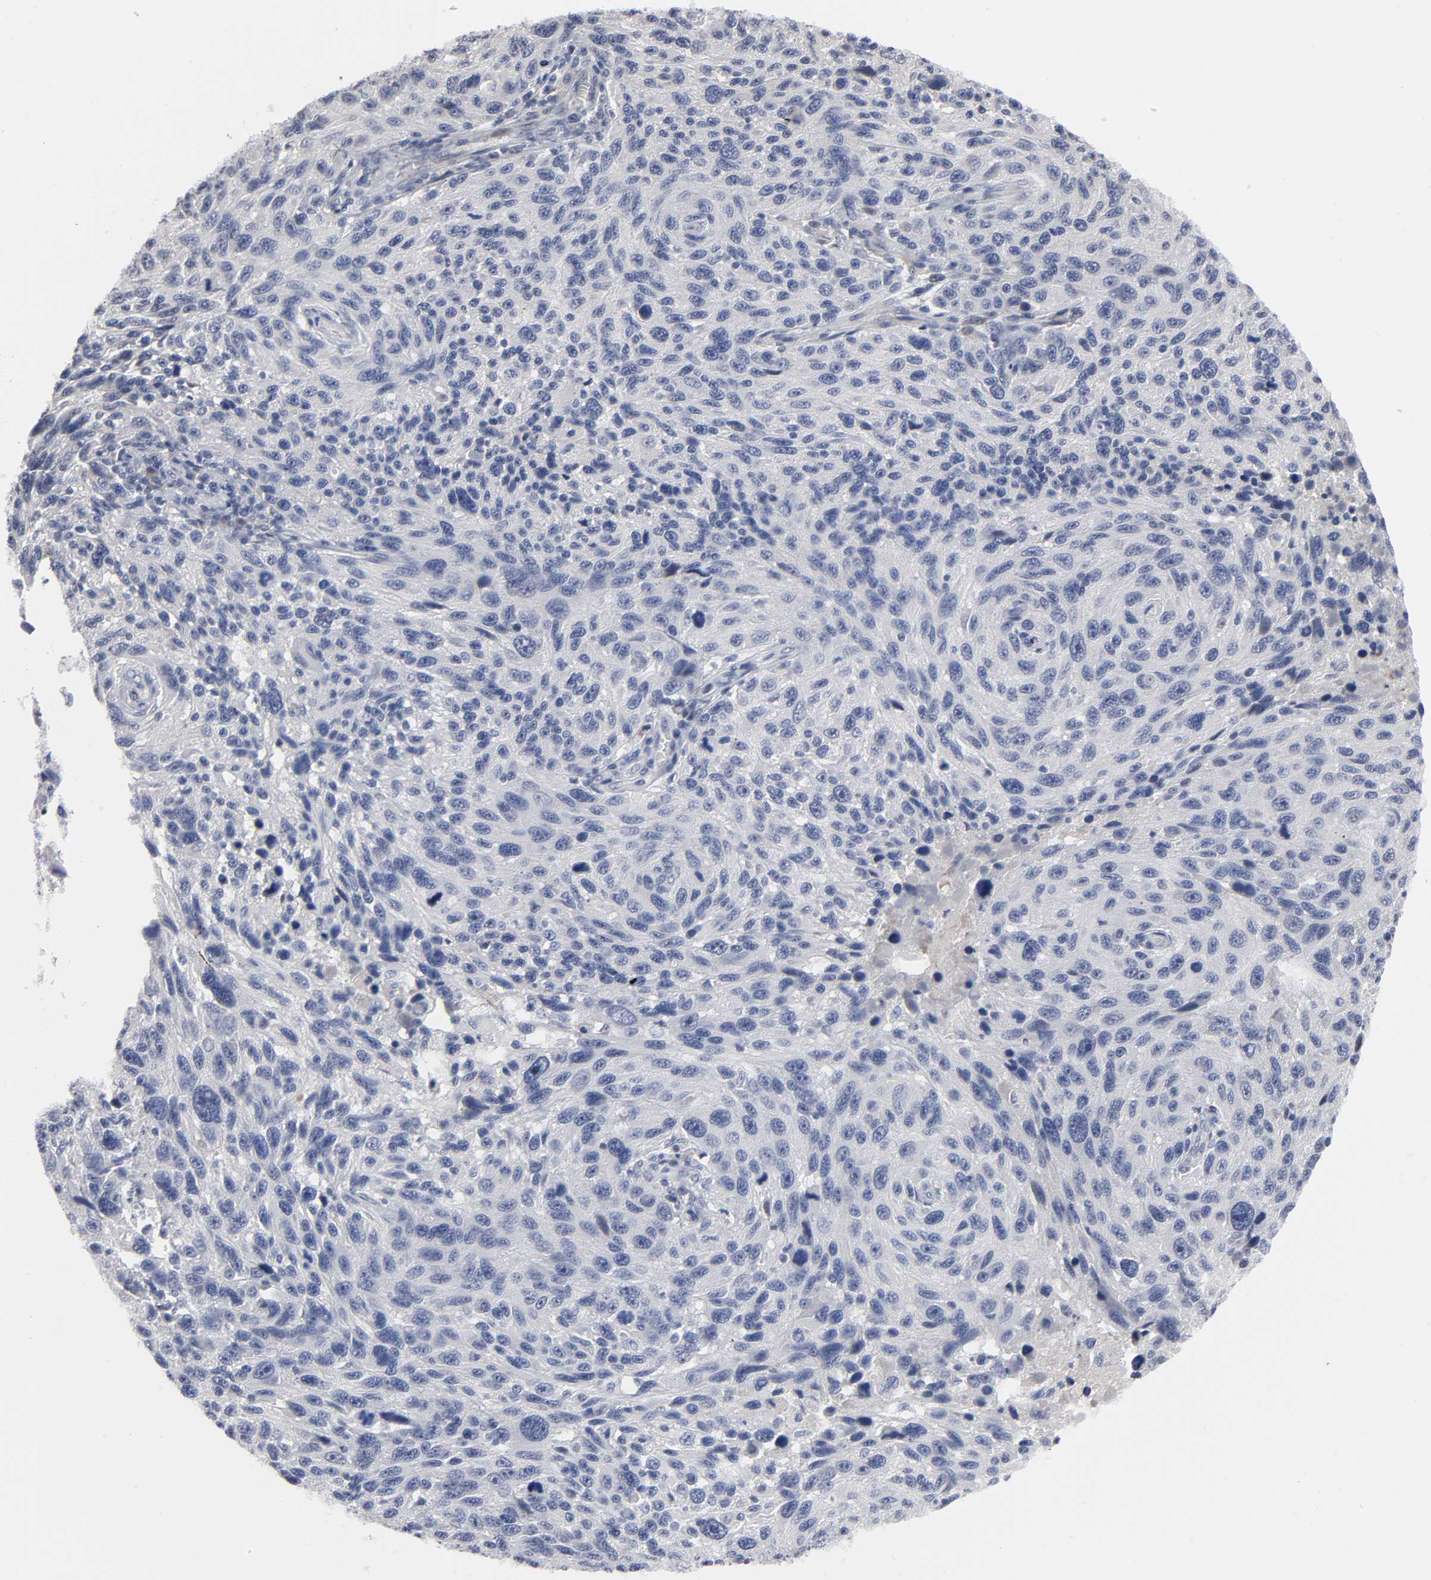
{"staining": {"intensity": "negative", "quantity": "none", "location": "none"}, "tissue": "melanoma", "cell_type": "Tumor cells", "image_type": "cancer", "snomed": [{"axis": "morphology", "description": "Malignant melanoma, NOS"}, {"axis": "topography", "description": "Skin"}], "caption": "A photomicrograph of malignant melanoma stained for a protein exhibits no brown staining in tumor cells.", "gene": "HNF4A", "patient": {"sex": "male", "age": 53}}